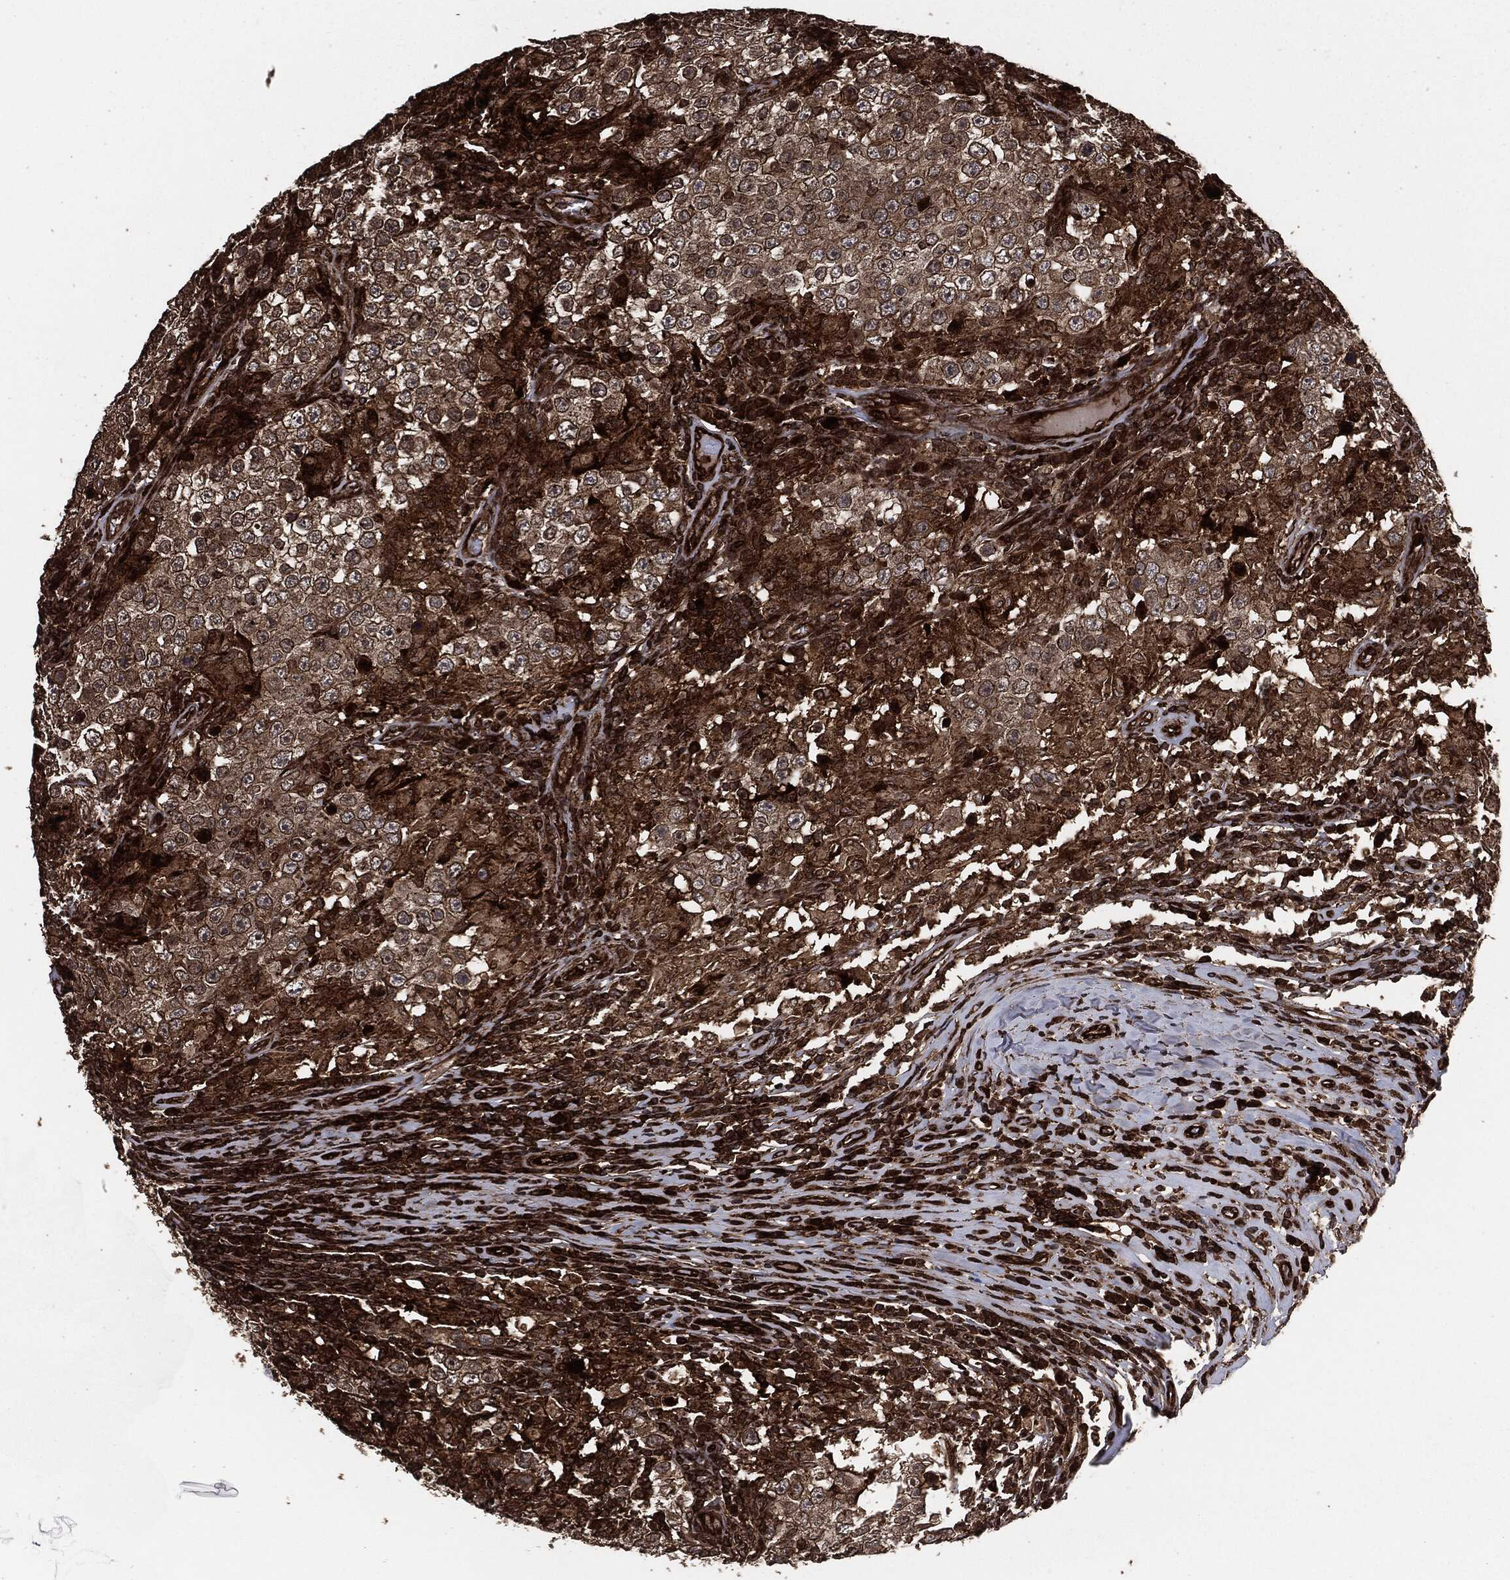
{"staining": {"intensity": "moderate", "quantity": ">75%", "location": "cytoplasmic/membranous"}, "tissue": "testis cancer", "cell_type": "Tumor cells", "image_type": "cancer", "snomed": [{"axis": "morphology", "description": "Seminoma, NOS"}, {"axis": "morphology", "description": "Carcinoma, Embryonal, NOS"}, {"axis": "topography", "description": "Testis"}], "caption": "A brown stain labels moderate cytoplasmic/membranous staining of a protein in embryonal carcinoma (testis) tumor cells. (DAB IHC with brightfield microscopy, high magnification).", "gene": "IFIT1", "patient": {"sex": "male", "age": 41}}